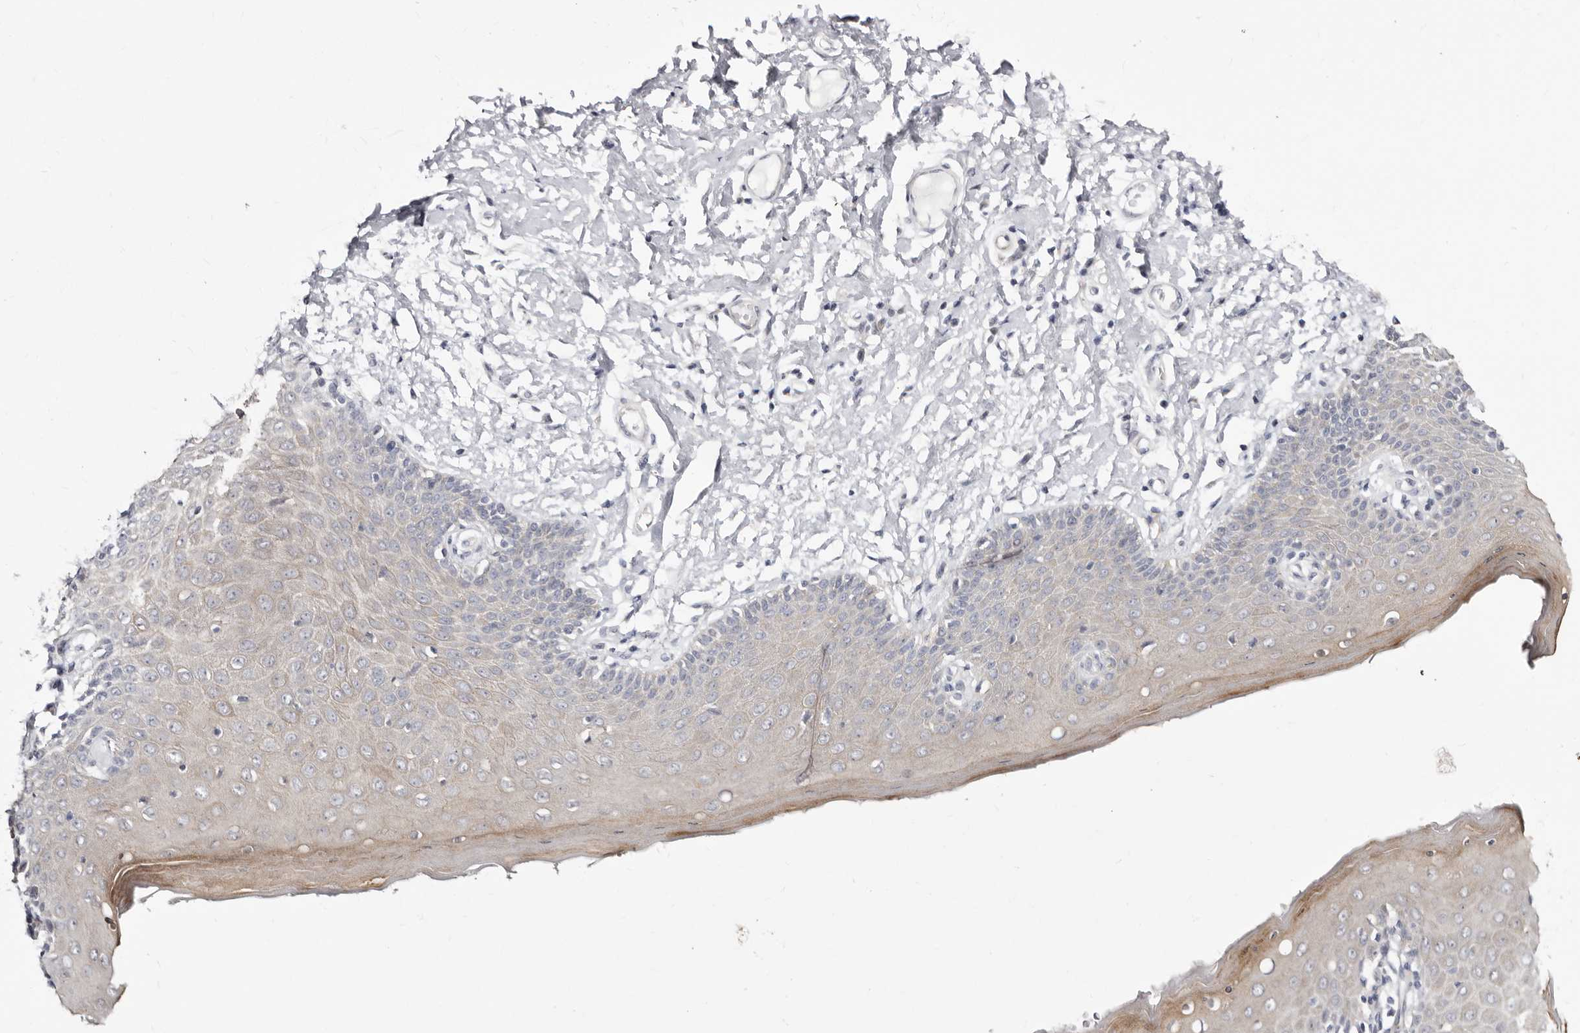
{"staining": {"intensity": "moderate", "quantity": "25%-75%", "location": "cytoplasmic/membranous"}, "tissue": "skin", "cell_type": "Epidermal cells", "image_type": "normal", "snomed": [{"axis": "morphology", "description": "Normal tissue, NOS"}, {"axis": "topography", "description": "Vulva"}], "caption": "Benign skin displays moderate cytoplasmic/membranous staining in approximately 25%-75% of epidermal cells, visualized by immunohistochemistry.", "gene": "KLHL4", "patient": {"sex": "female", "age": 66}}